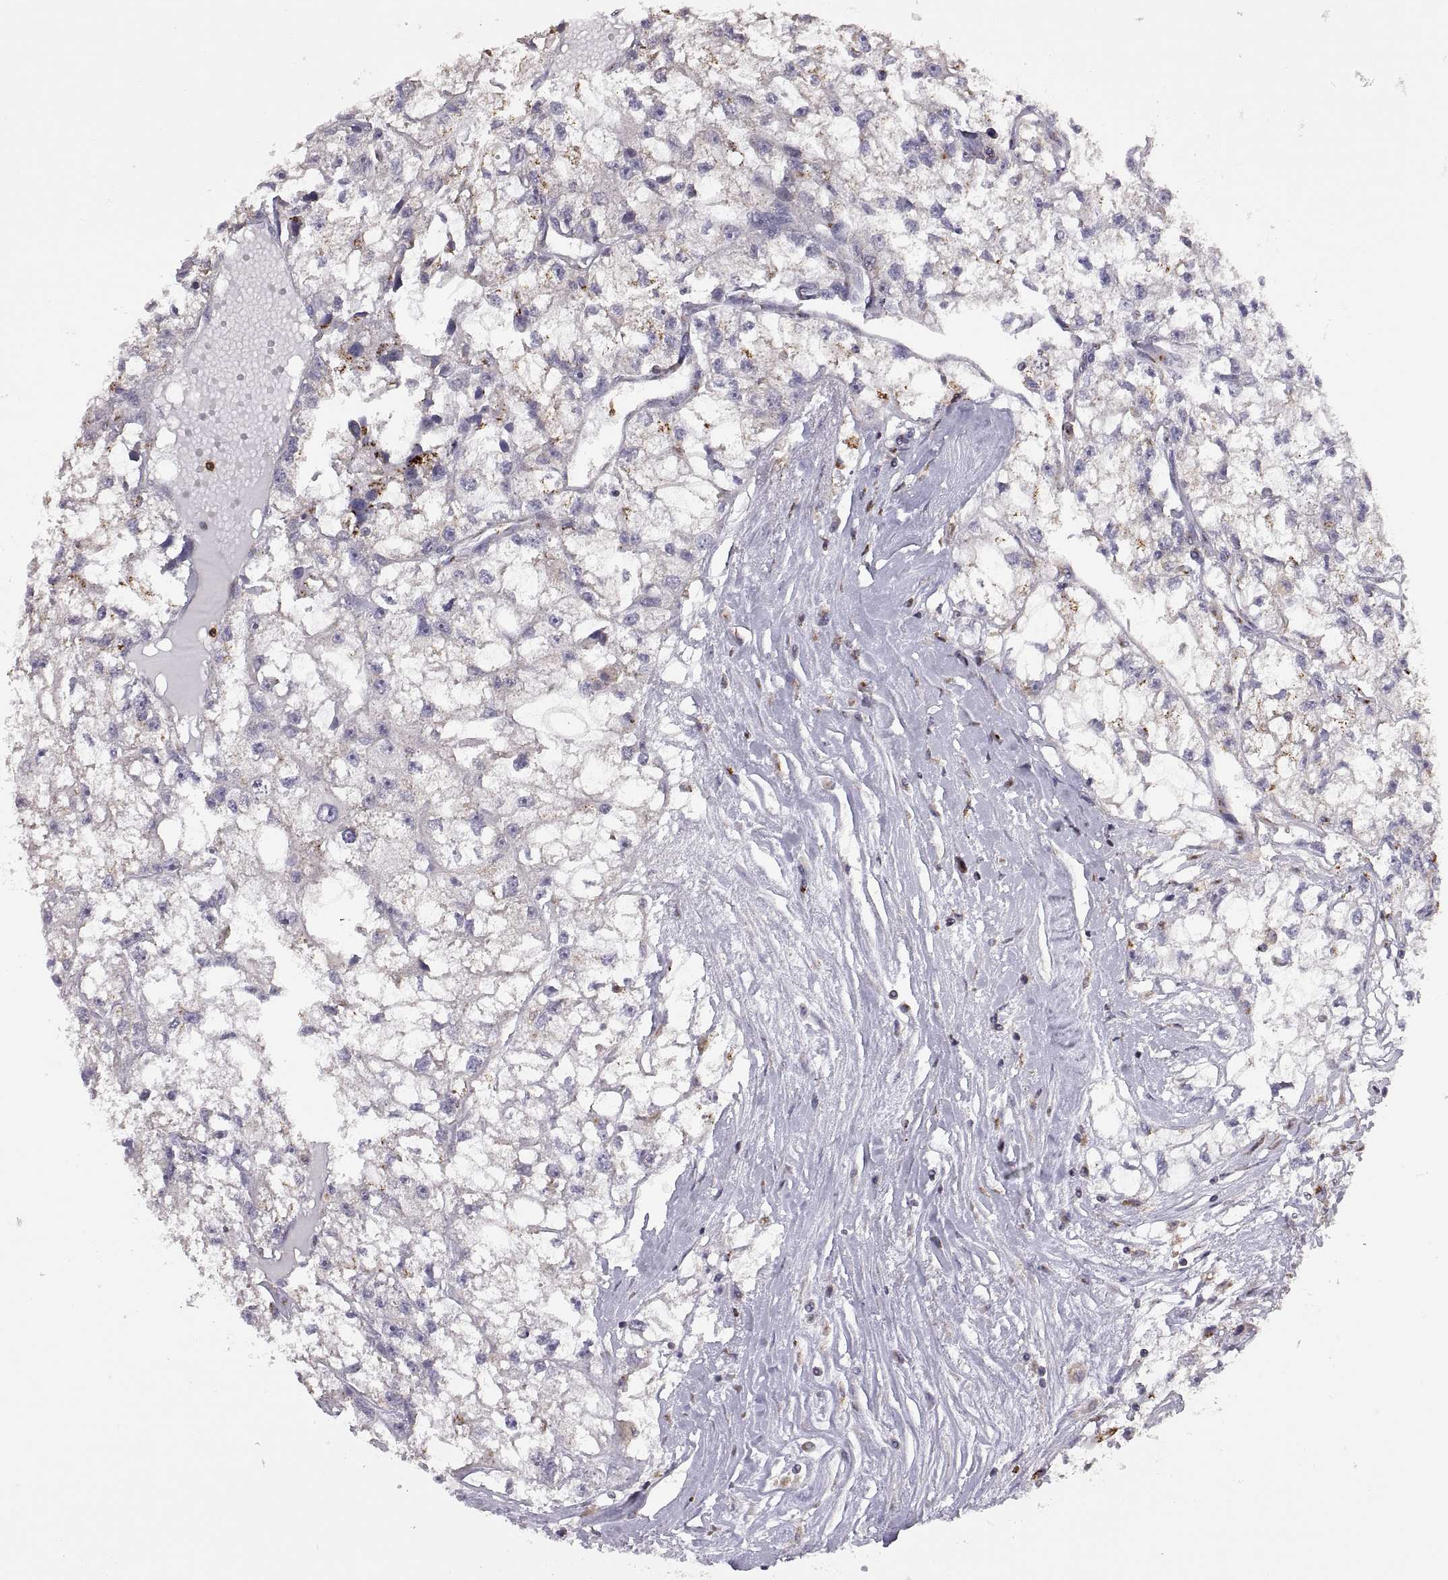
{"staining": {"intensity": "negative", "quantity": "none", "location": "none"}, "tissue": "renal cancer", "cell_type": "Tumor cells", "image_type": "cancer", "snomed": [{"axis": "morphology", "description": "Adenocarcinoma, NOS"}, {"axis": "topography", "description": "Kidney"}], "caption": "Image shows no significant protein positivity in tumor cells of renal adenocarcinoma.", "gene": "ACAP1", "patient": {"sex": "male", "age": 56}}